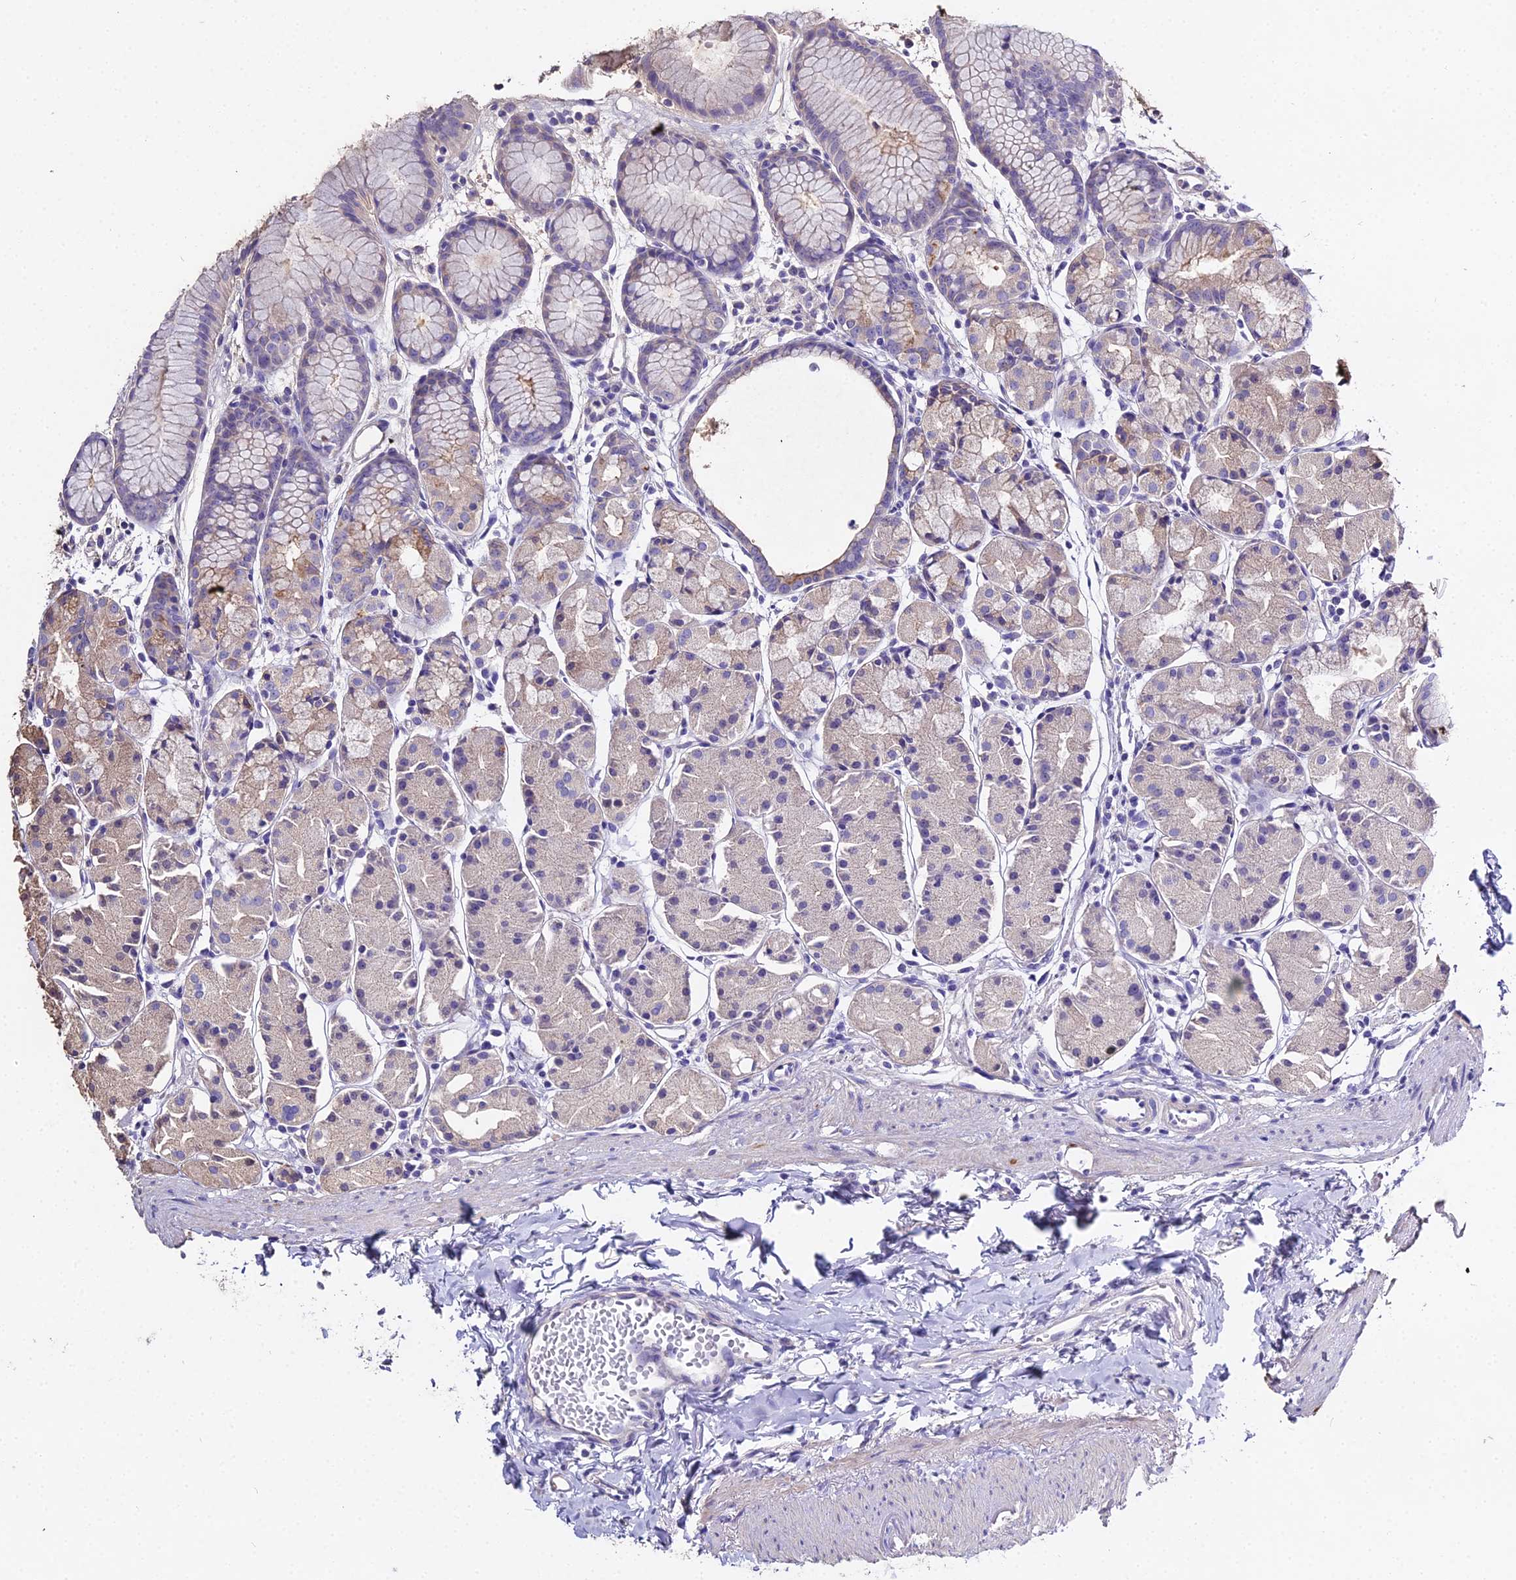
{"staining": {"intensity": "weak", "quantity": "<25%", "location": "cytoplasmic/membranous"}, "tissue": "stomach", "cell_type": "Glandular cells", "image_type": "normal", "snomed": [{"axis": "morphology", "description": "Normal tissue, NOS"}, {"axis": "topography", "description": "Stomach, upper"}], "caption": "Immunohistochemistry (IHC) micrograph of normal stomach stained for a protein (brown), which exhibits no positivity in glandular cells.", "gene": "GLYAT", "patient": {"sex": "male", "age": 47}}